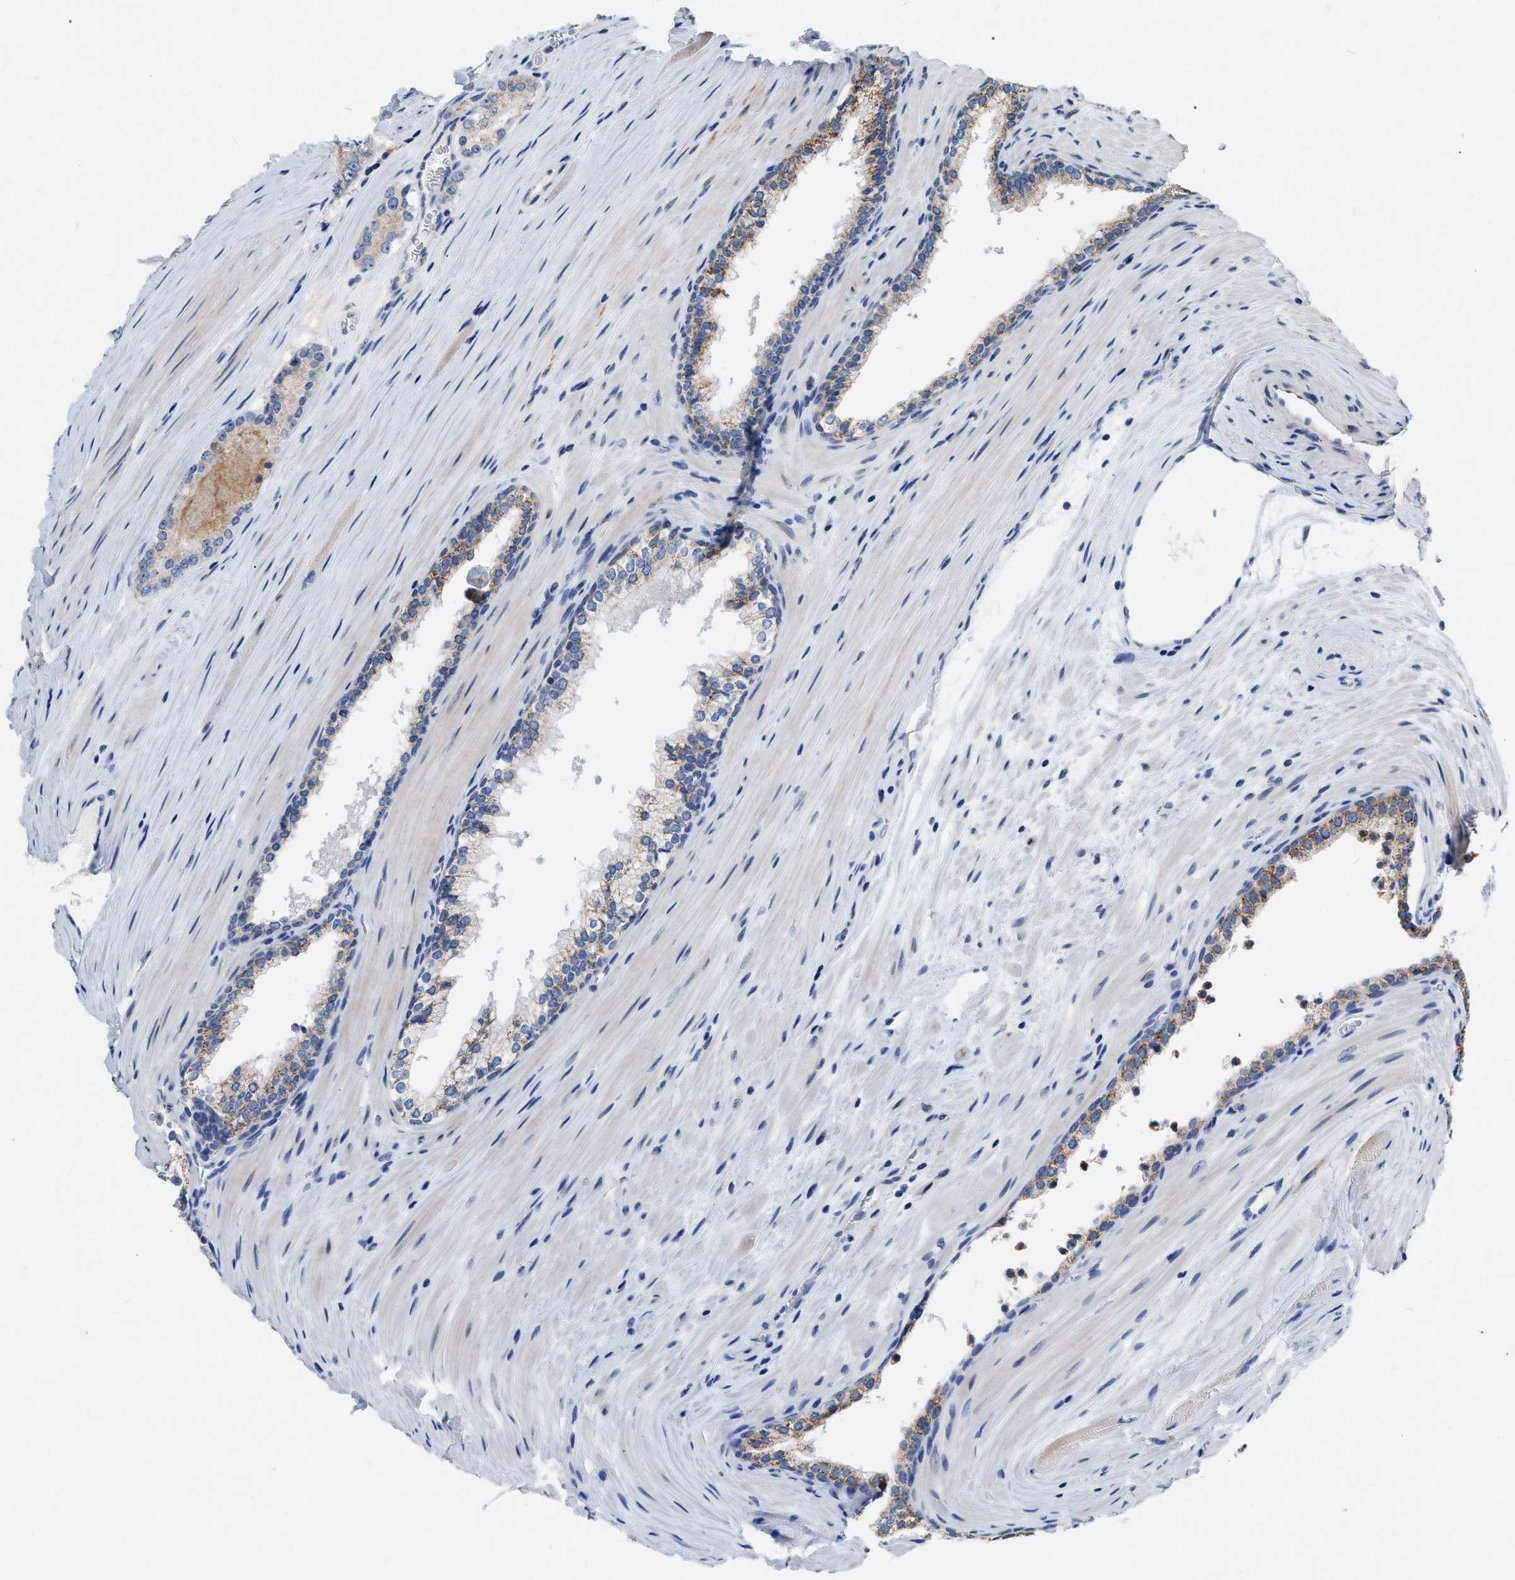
{"staining": {"intensity": "moderate", "quantity": "<25%", "location": "cytoplasmic/membranous"}, "tissue": "prostate cancer", "cell_type": "Tumor cells", "image_type": "cancer", "snomed": [{"axis": "morphology", "description": "Adenocarcinoma, Low grade"}, {"axis": "topography", "description": "Prostate"}], "caption": "Immunohistochemistry (IHC) histopathology image of neoplastic tissue: human prostate adenocarcinoma (low-grade) stained using IHC exhibits low levels of moderate protein expression localized specifically in the cytoplasmic/membranous of tumor cells, appearing as a cytoplasmic/membranous brown color.", "gene": "DDX56", "patient": {"sex": "male", "age": 70}}